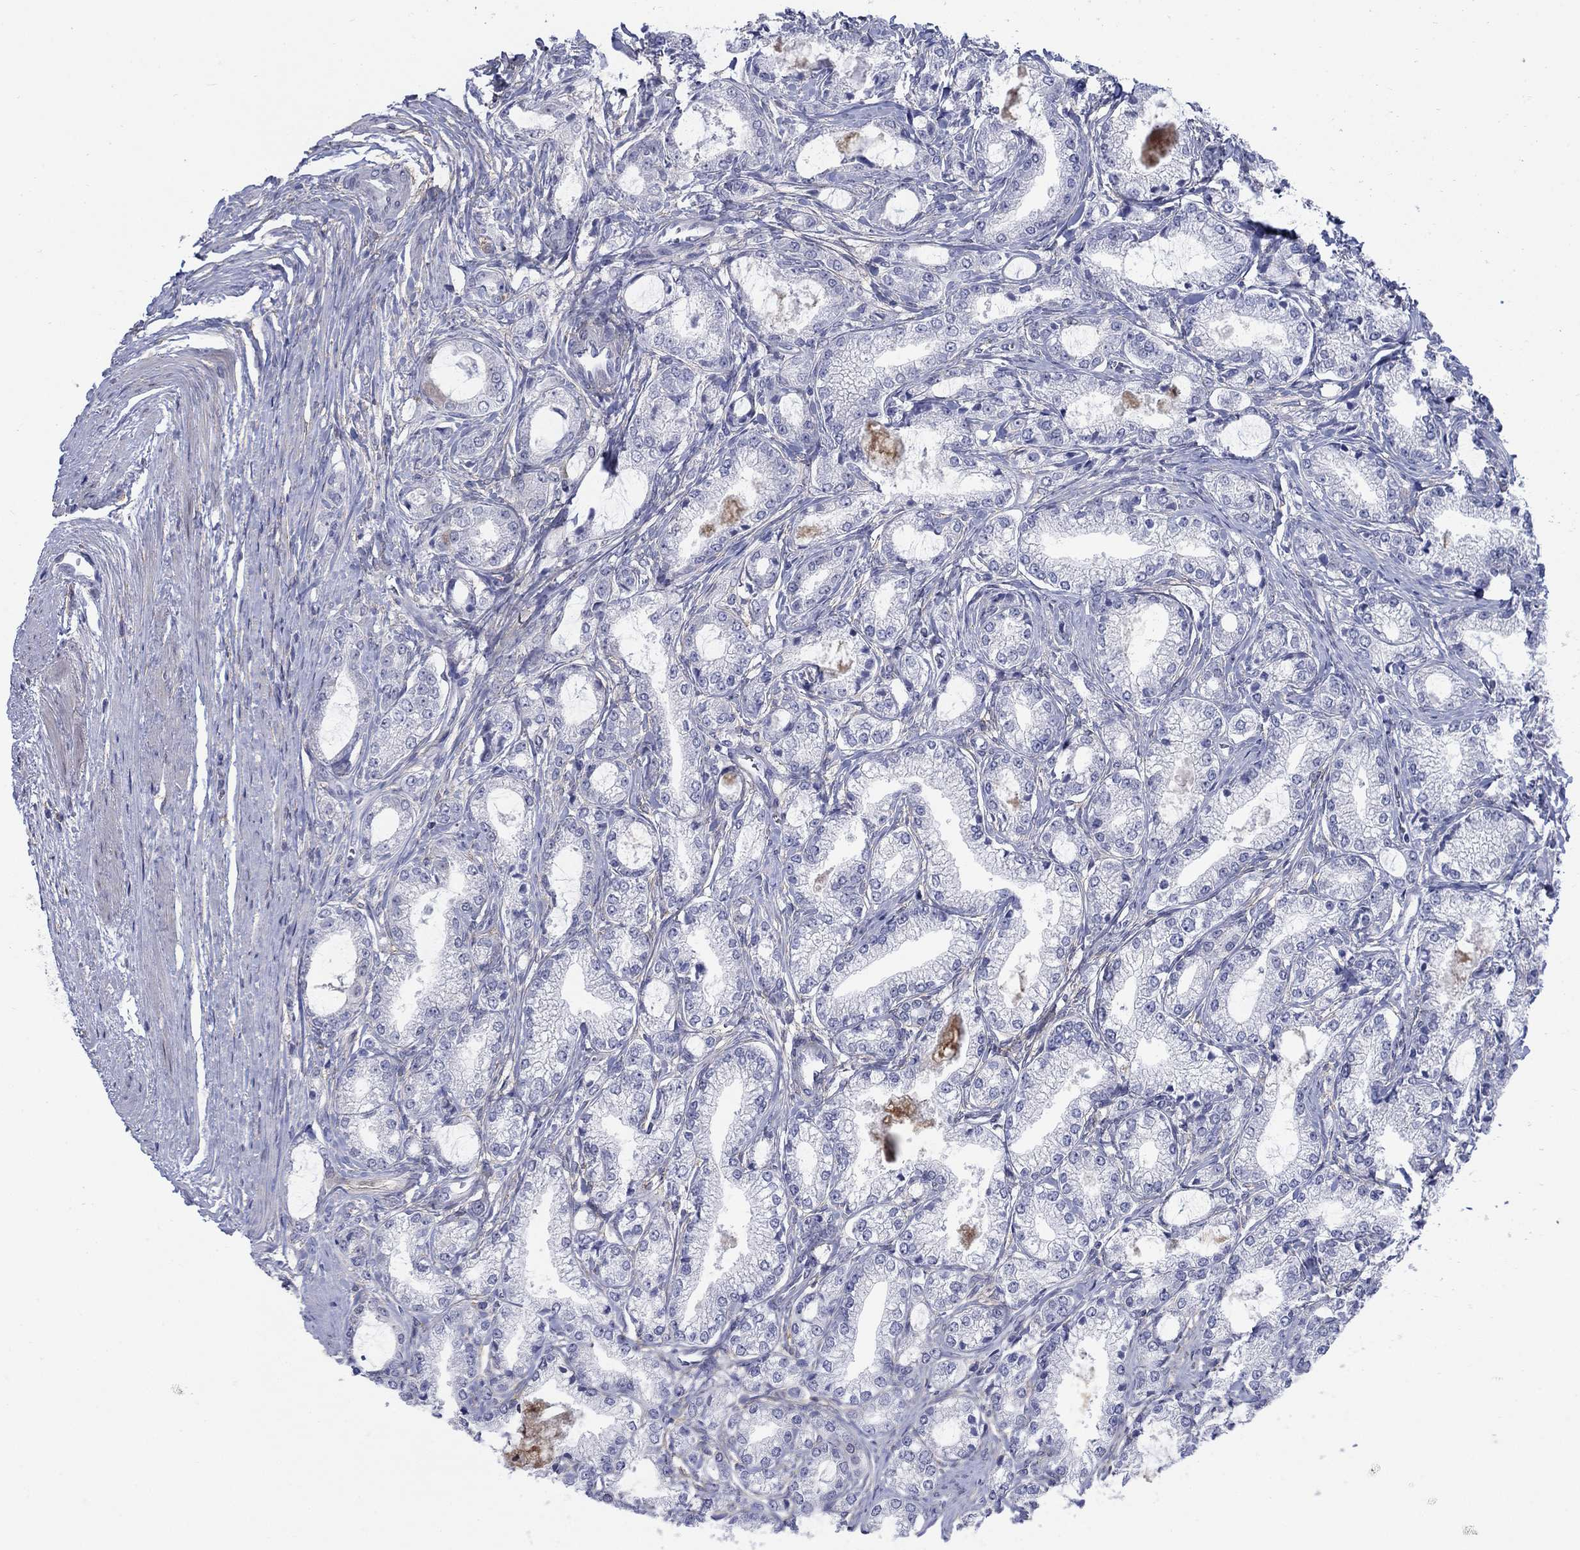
{"staining": {"intensity": "weak", "quantity": "<25%", "location": "cytoplasmic/membranous"}, "tissue": "prostate cancer", "cell_type": "Tumor cells", "image_type": "cancer", "snomed": [{"axis": "morphology", "description": "Adenocarcinoma, NOS"}, {"axis": "topography", "description": "Prostate and seminal vesicle, NOS"}, {"axis": "topography", "description": "Prostate"}], "caption": "Immunohistochemistry image of neoplastic tissue: human prostate cancer (adenocarcinoma) stained with DAB (3,3'-diaminobenzidine) reveals no significant protein positivity in tumor cells.", "gene": "MYO3A", "patient": {"sex": "male", "age": 62}}